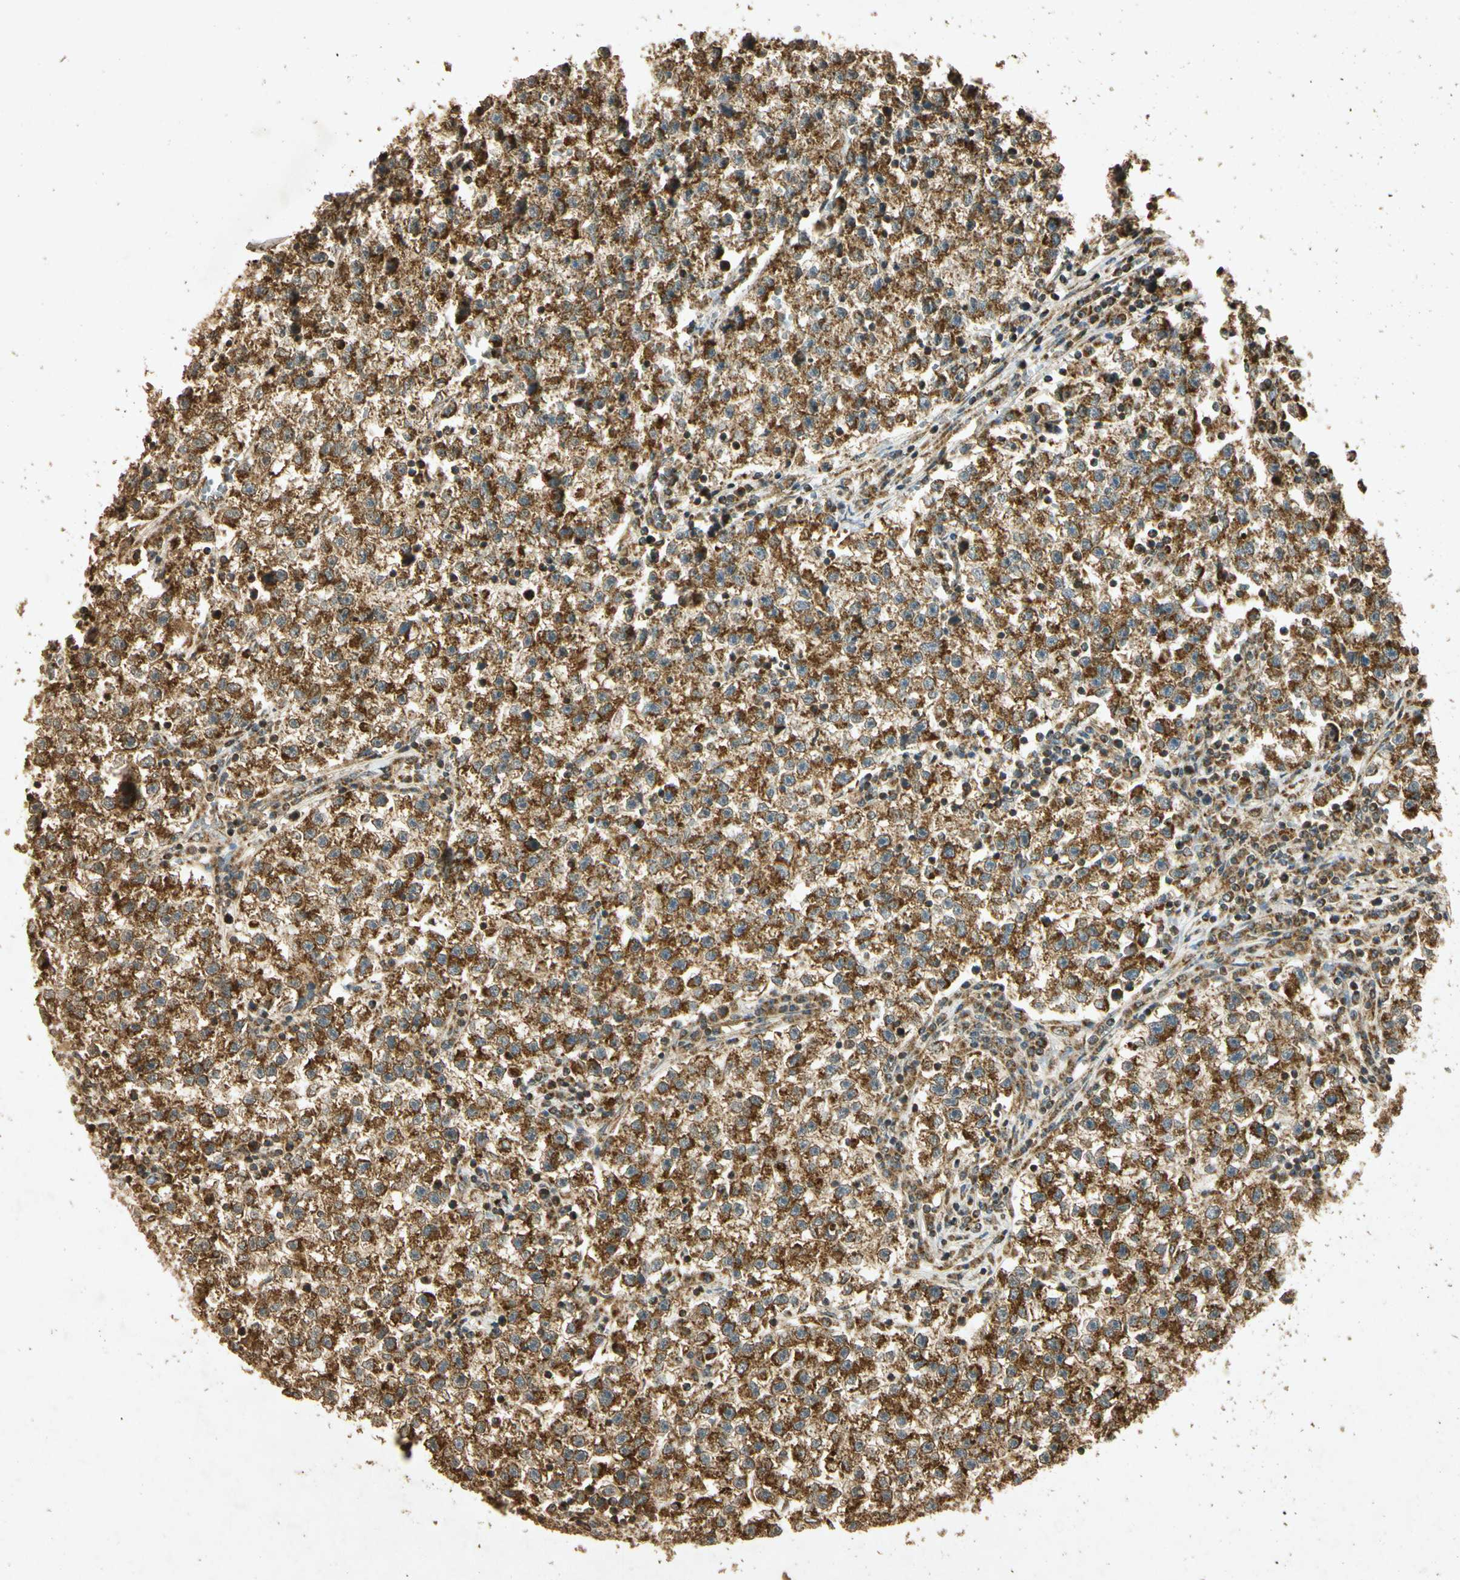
{"staining": {"intensity": "strong", "quantity": ">75%", "location": "cytoplasmic/membranous"}, "tissue": "testis cancer", "cell_type": "Tumor cells", "image_type": "cancer", "snomed": [{"axis": "morphology", "description": "Seminoma, NOS"}, {"axis": "topography", "description": "Testis"}], "caption": "The immunohistochemical stain labels strong cytoplasmic/membranous staining in tumor cells of testis cancer (seminoma) tissue.", "gene": "PRDX3", "patient": {"sex": "male", "age": 22}}